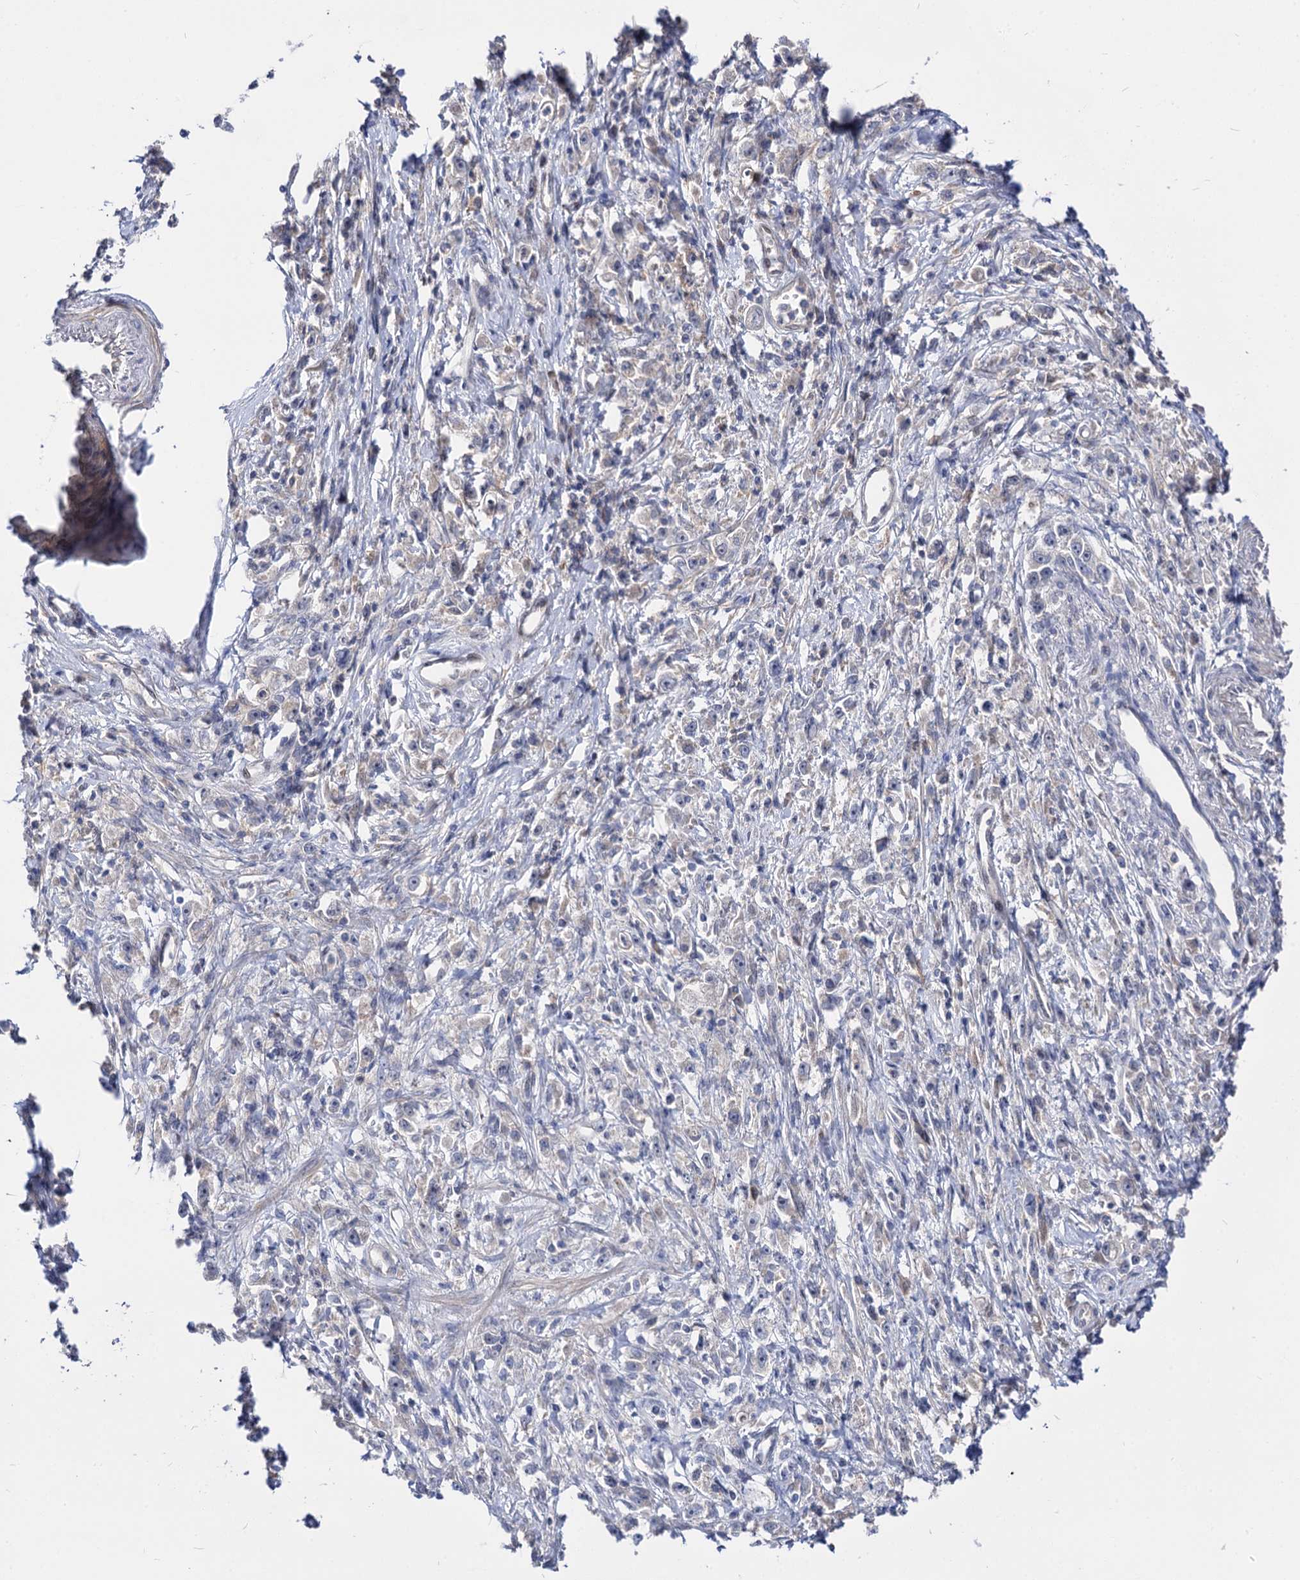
{"staining": {"intensity": "negative", "quantity": "none", "location": "none"}, "tissue": "stomach cancer", "cell_type": "Tumor cells", "image_type": "cancer", "snomed": [{"axis": "morphology", "description": "Adenocarcinoma, NOS"}, {"axis": "topography", "description": "Stomach"}], "caption": "Immunohistochemistry (IHC) micrograph of neoplastic tissue: human stomach cancer (adenocarcinoma) stained with DAB shows no significant protein staining in tumor cells.", "gene": "NEK10", "patient": {"sex": "female", "age": 59}}